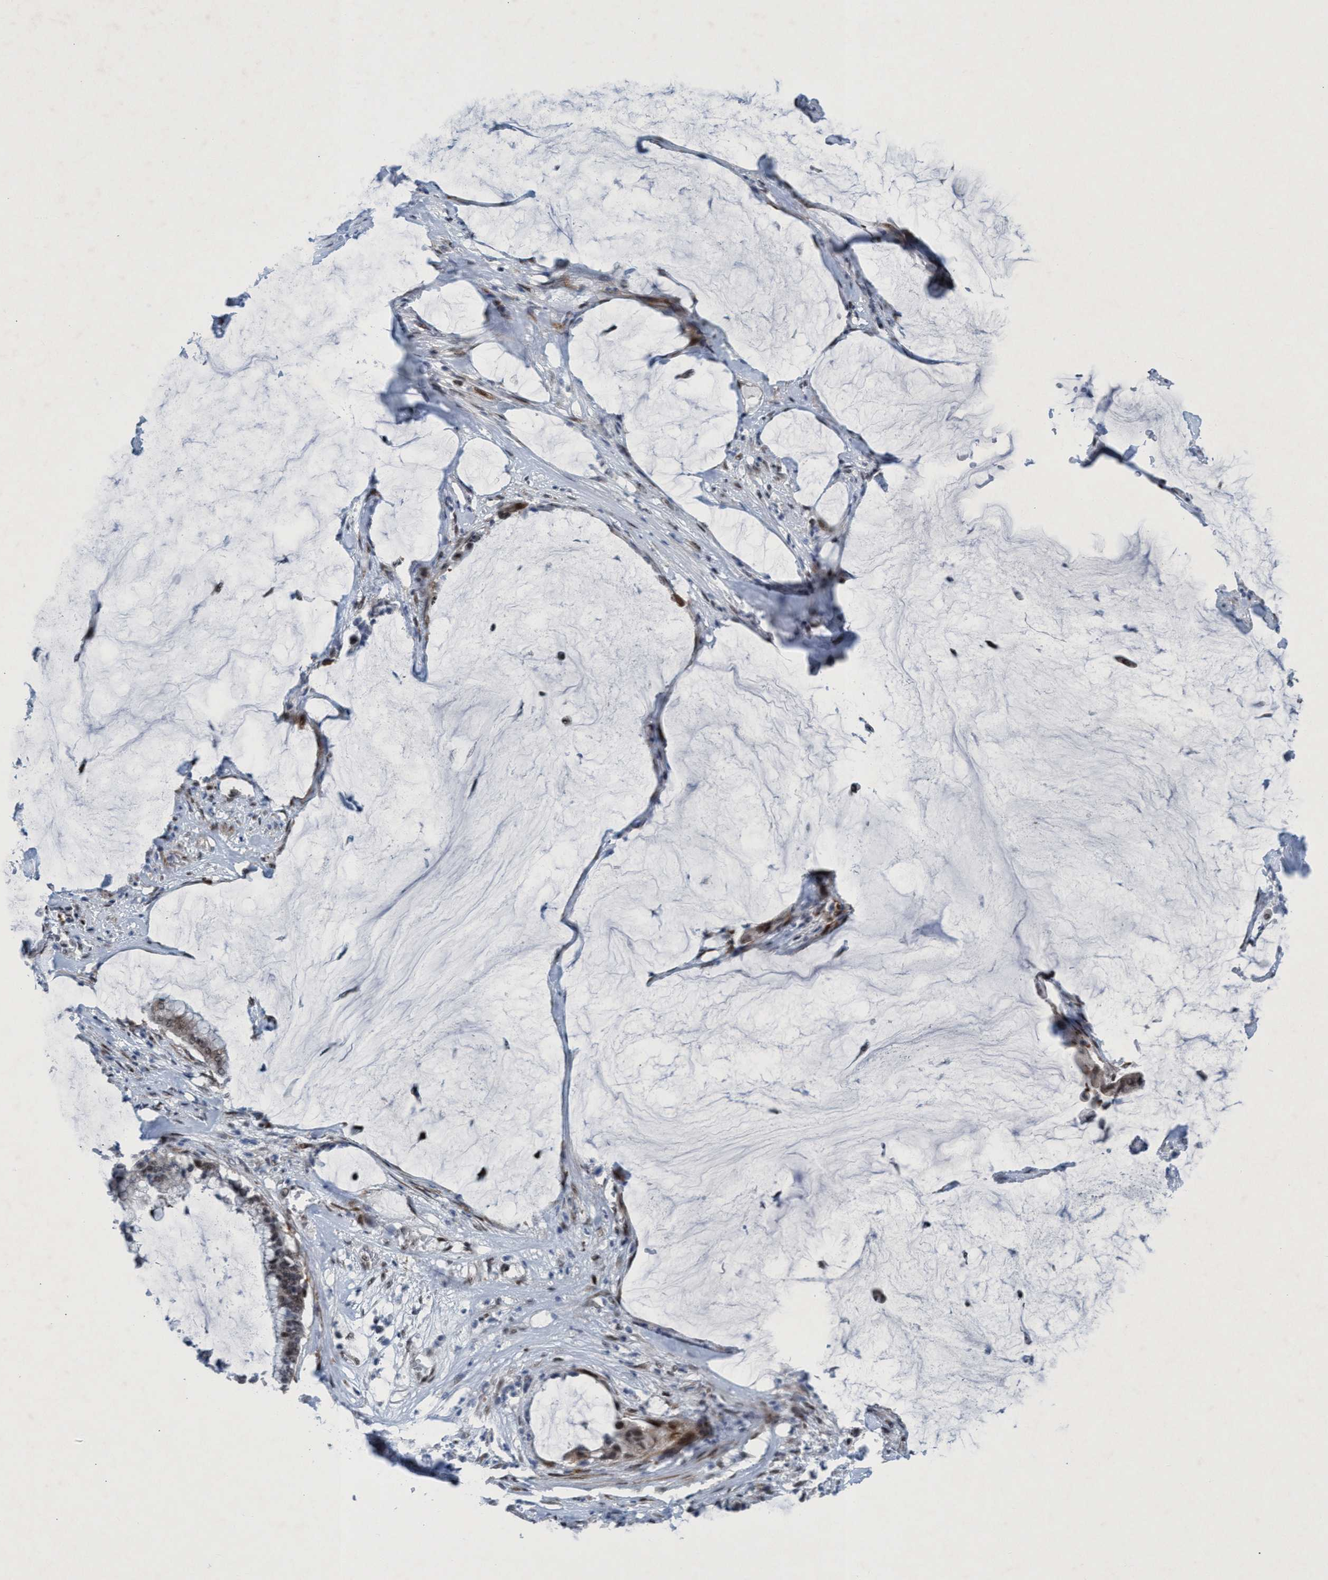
{"staining": {"intensity": "weak", "quantity": ">75%", "location": "nuclear"}, "tissue": "pancreatic cancer", "cell_type": "Tumor cells", "image_type": "cancer", "snomed": [{"axis": "morphology", "description": "Adenocarcinoma, NOS"}, {"axis": "topography", "description": "Pancreas"}], "caption": "Pancreatic adenocarcinoma stained with a brown dye exhibits weak nuclear positive staining in about >75% of tumor cells.", "gene": "CWC27", "patient": {"sex": "male", "age": 41}}